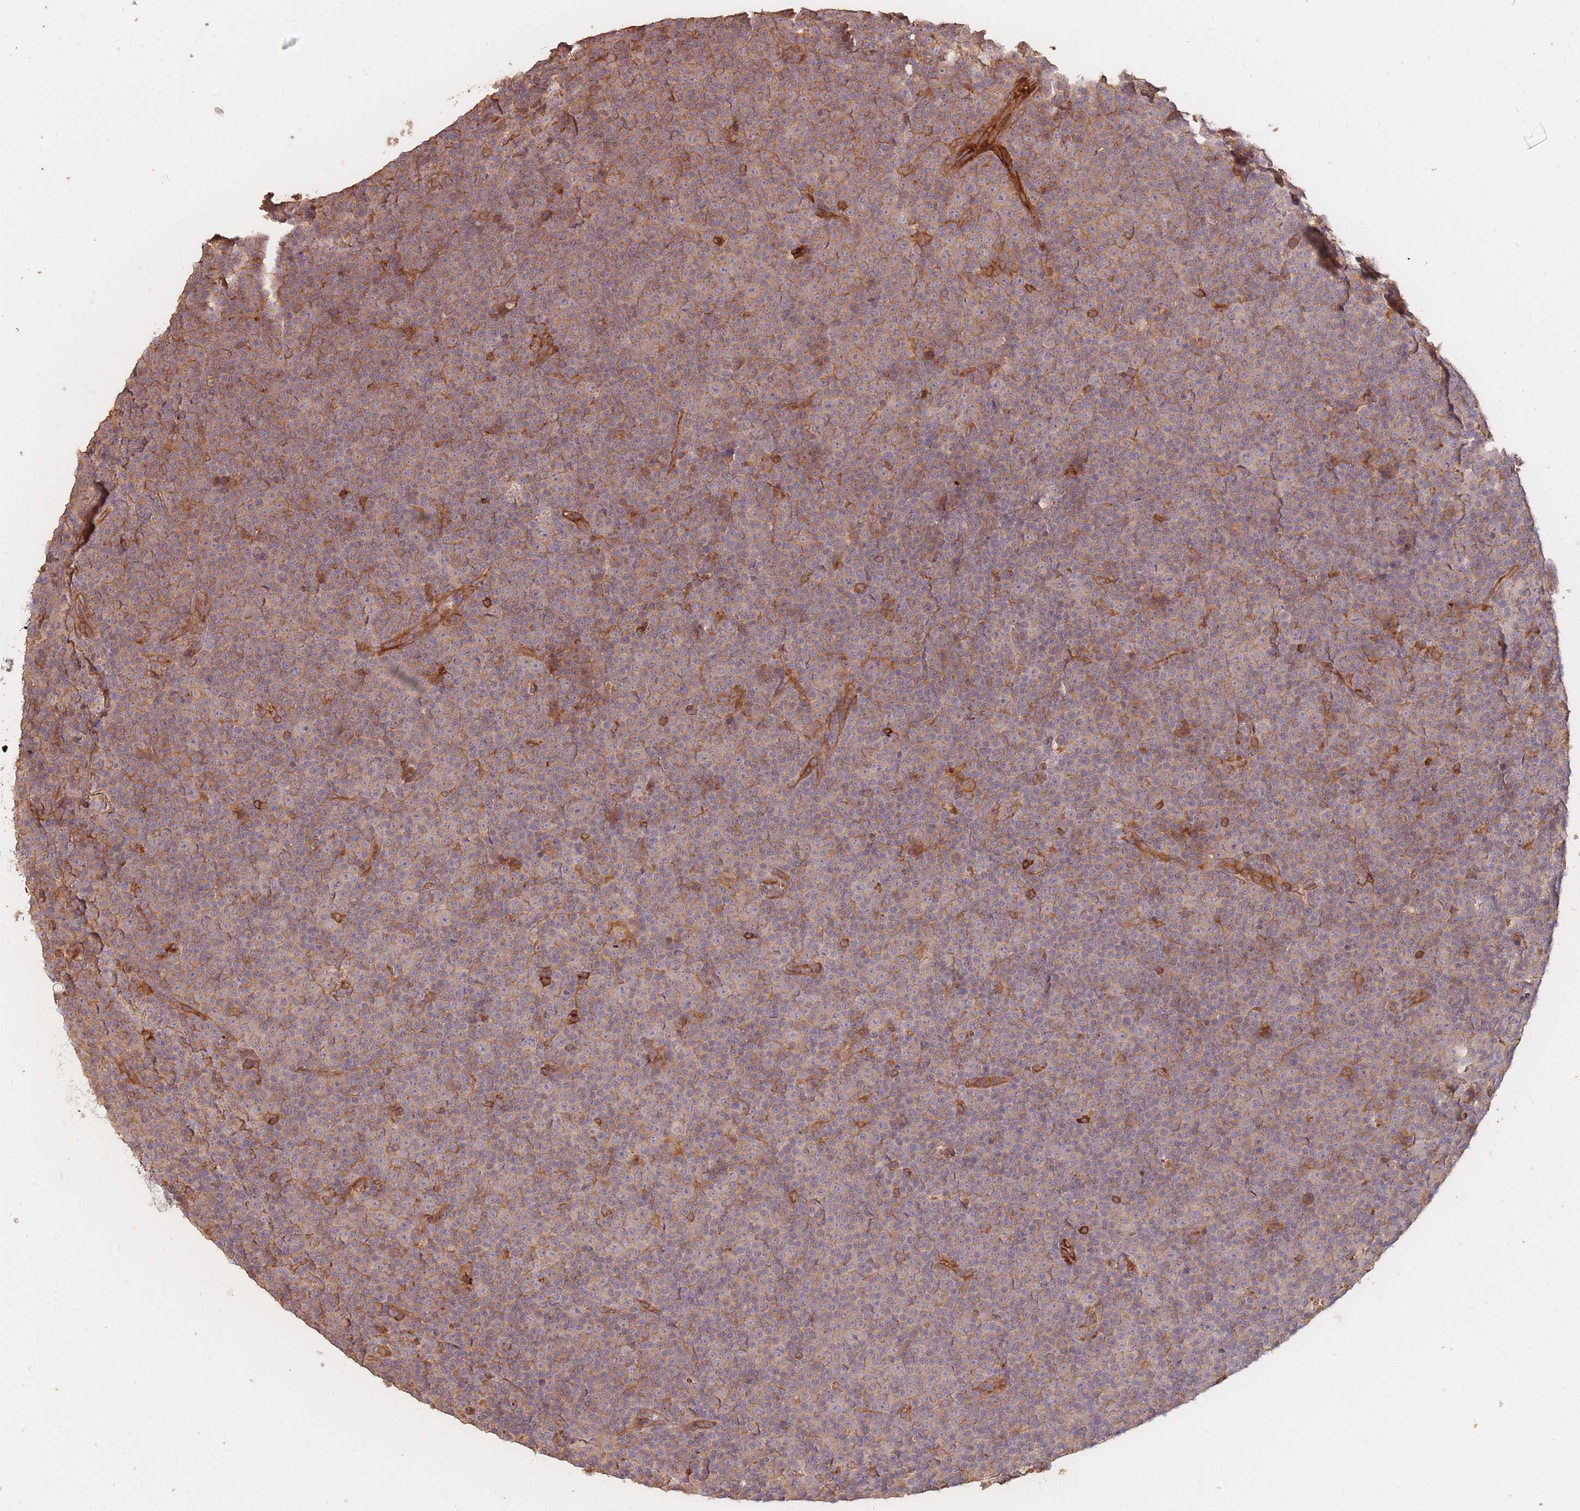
{"staining": {"intensity": "moderate", "quantity": "25%-75%", "location": "cytoplasmic/membranous"}, "tissue": "lymphoma", "cell_type": "Tumor cells", "image_type": "cancer", "snomed": [{"axis": "morphology", "description": "Malignant lymphoma, non-Hodgkin's type, Low grade"}, {"axis": "topography", "description": "Lymph node"}], "caption": "Moderate cytoplasmic/membranous expression is present in approximately 25%-75% of tumor cells in malignant lymphoma, non-Hodgkin's type (low-grade). (DAB (3,3'-diaminobenzidine) IHC with brightfield microscopy, high magnification).", "gene": "PLS3", "patient": {"sex": "female", "age": 67}}